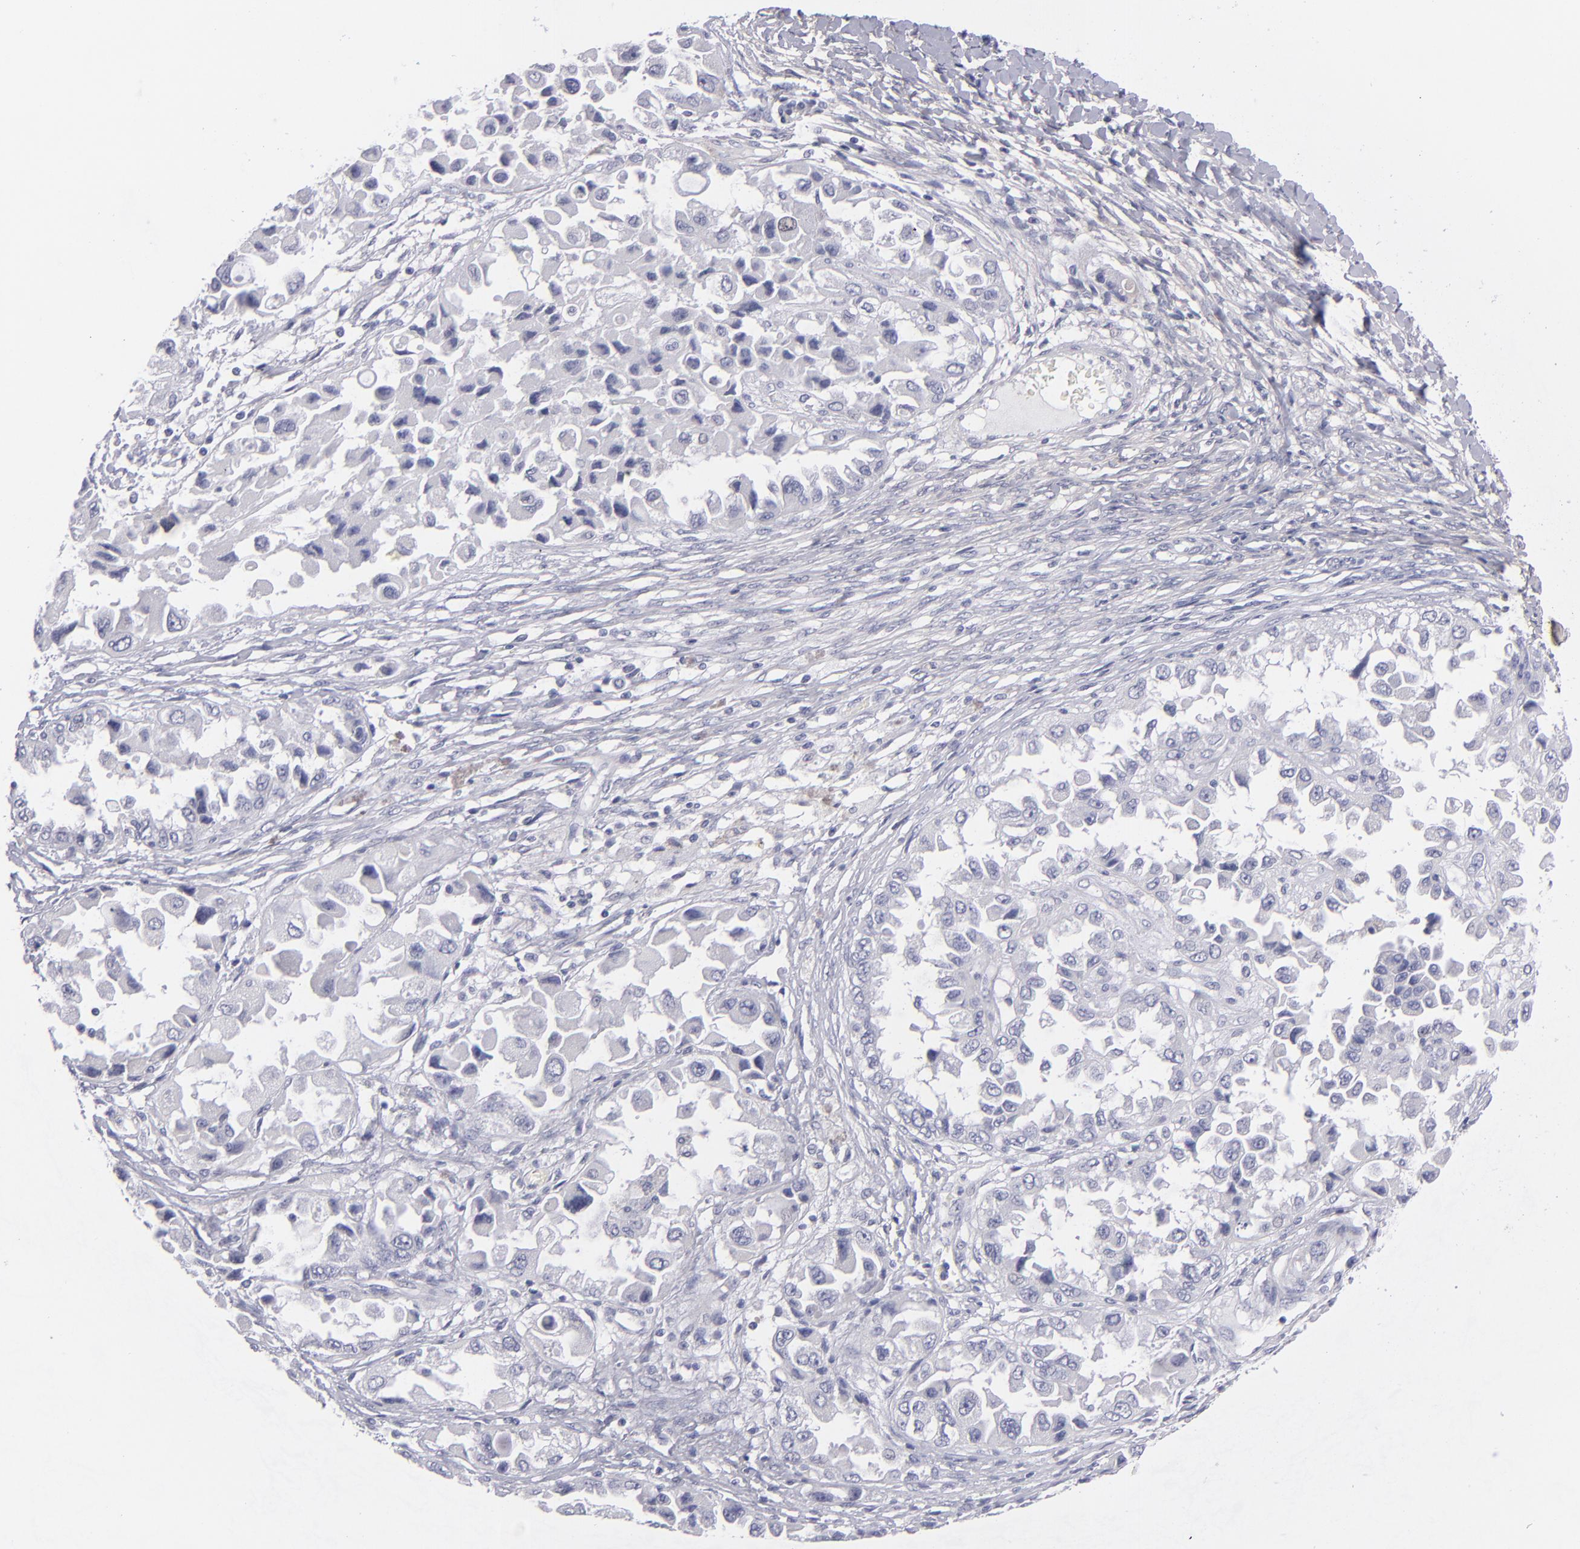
{"staining": {"intensity": "negative", "quantity": "none", "location": "none"}, "tissue": "ovarian cancer", "cell_type": "Tumor cells", "image_type": "cancer", "snomed": [{"axis": "morphology", "description": "Cystadenocarcinoma, serous, NOS"}, {"axis": "topography", "description": "Ovary"}], "caption": "The immunohistochemistry (IHC) image has no significant staining in tumor cells of ovarian cancer tissue.", "gene": "MYH11", "patient": {"sex": "female", "age": 84}}